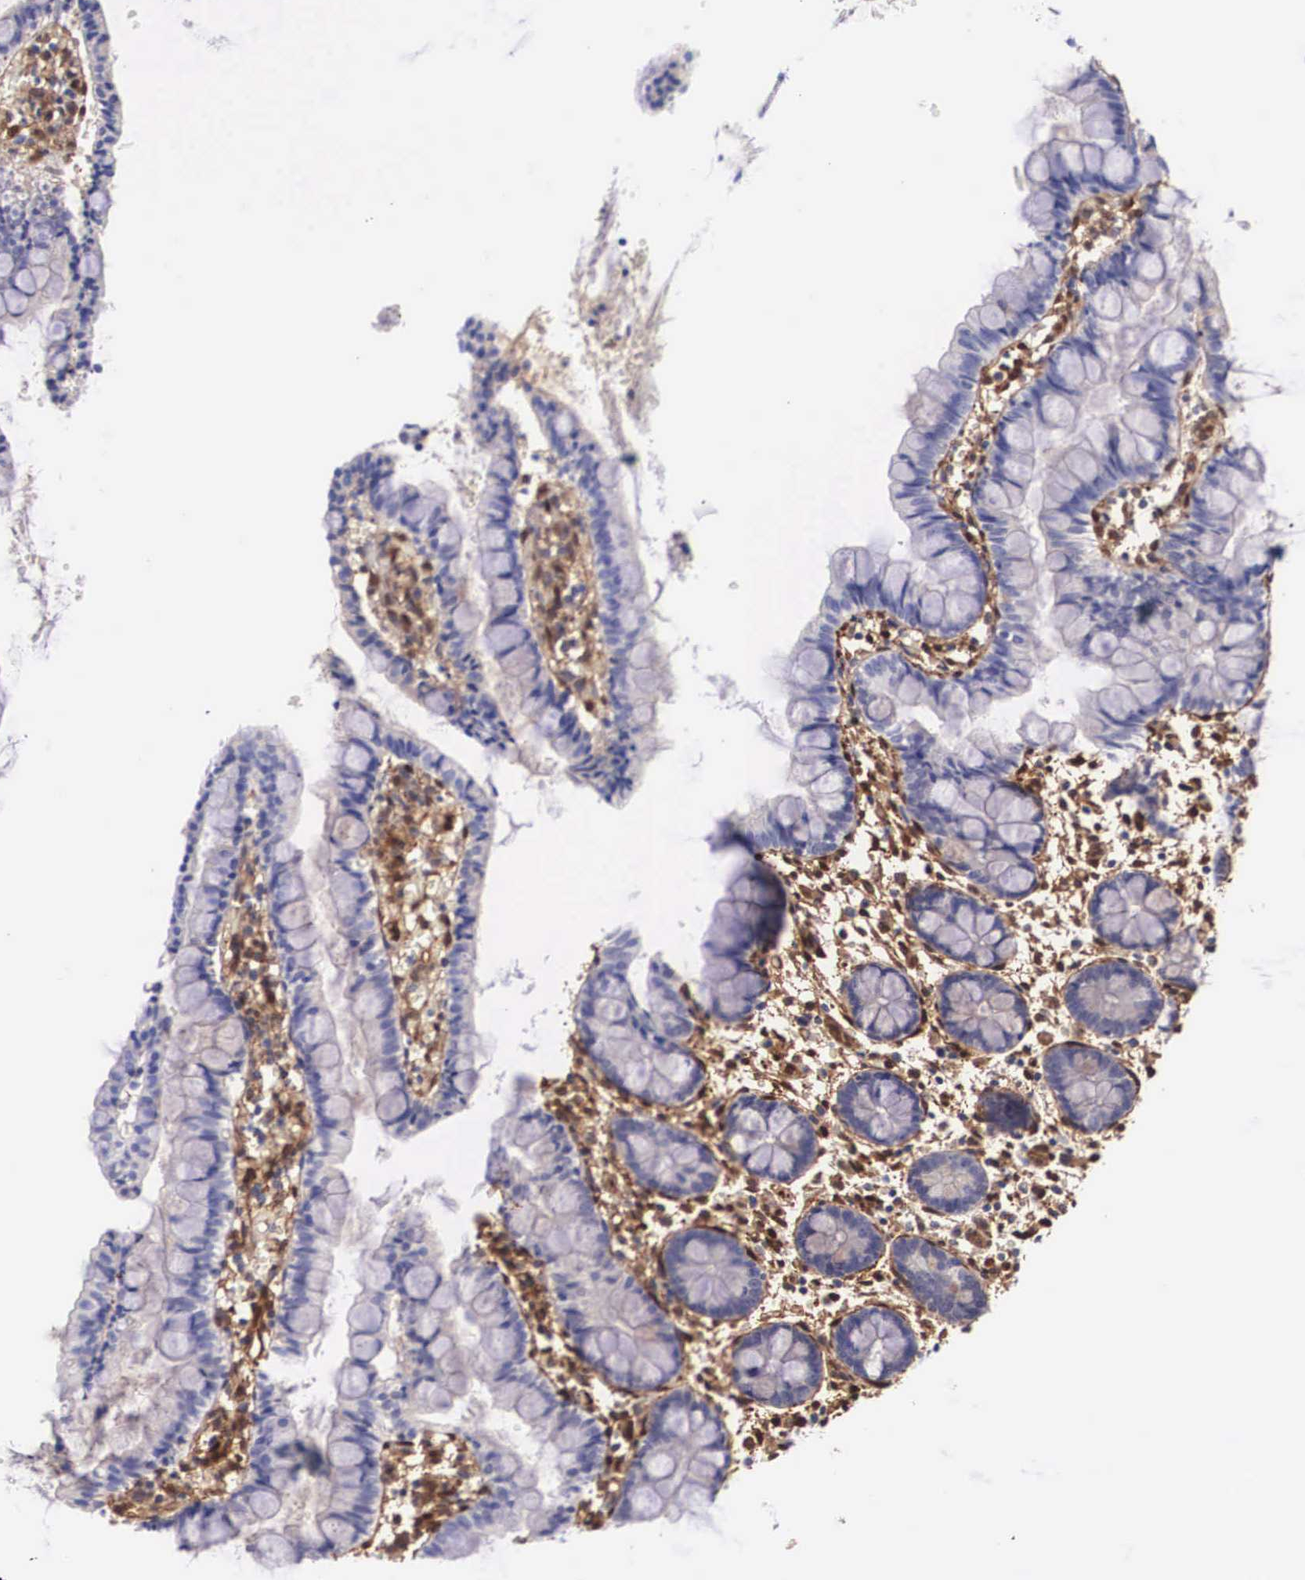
{"staining": {"intensity": "negative", "quantity": "none", "location": "none"}, "tissue": "small intestine", "cell_type": "Glandular cells", "image_type": "normal", "snomed": [{"axis": "morphology", "description": "Normal tissue, NOS"}, {"axis": "topography", "description": "Small intestine"}], "caption": "An immunohistochemistry (IHC) image of unremarkable small intestine is shown. There is no staining in glandular cells of small intestine. (Stains: DAB (3,3'-diaminobenzidine) immunohistochemistry (IHC) with hematoxylin counter stain, Microscopy: brightfield microscopy at high magnification).", "gene": "LGALS1", "patient": {"sex": "male", "age": 1}}